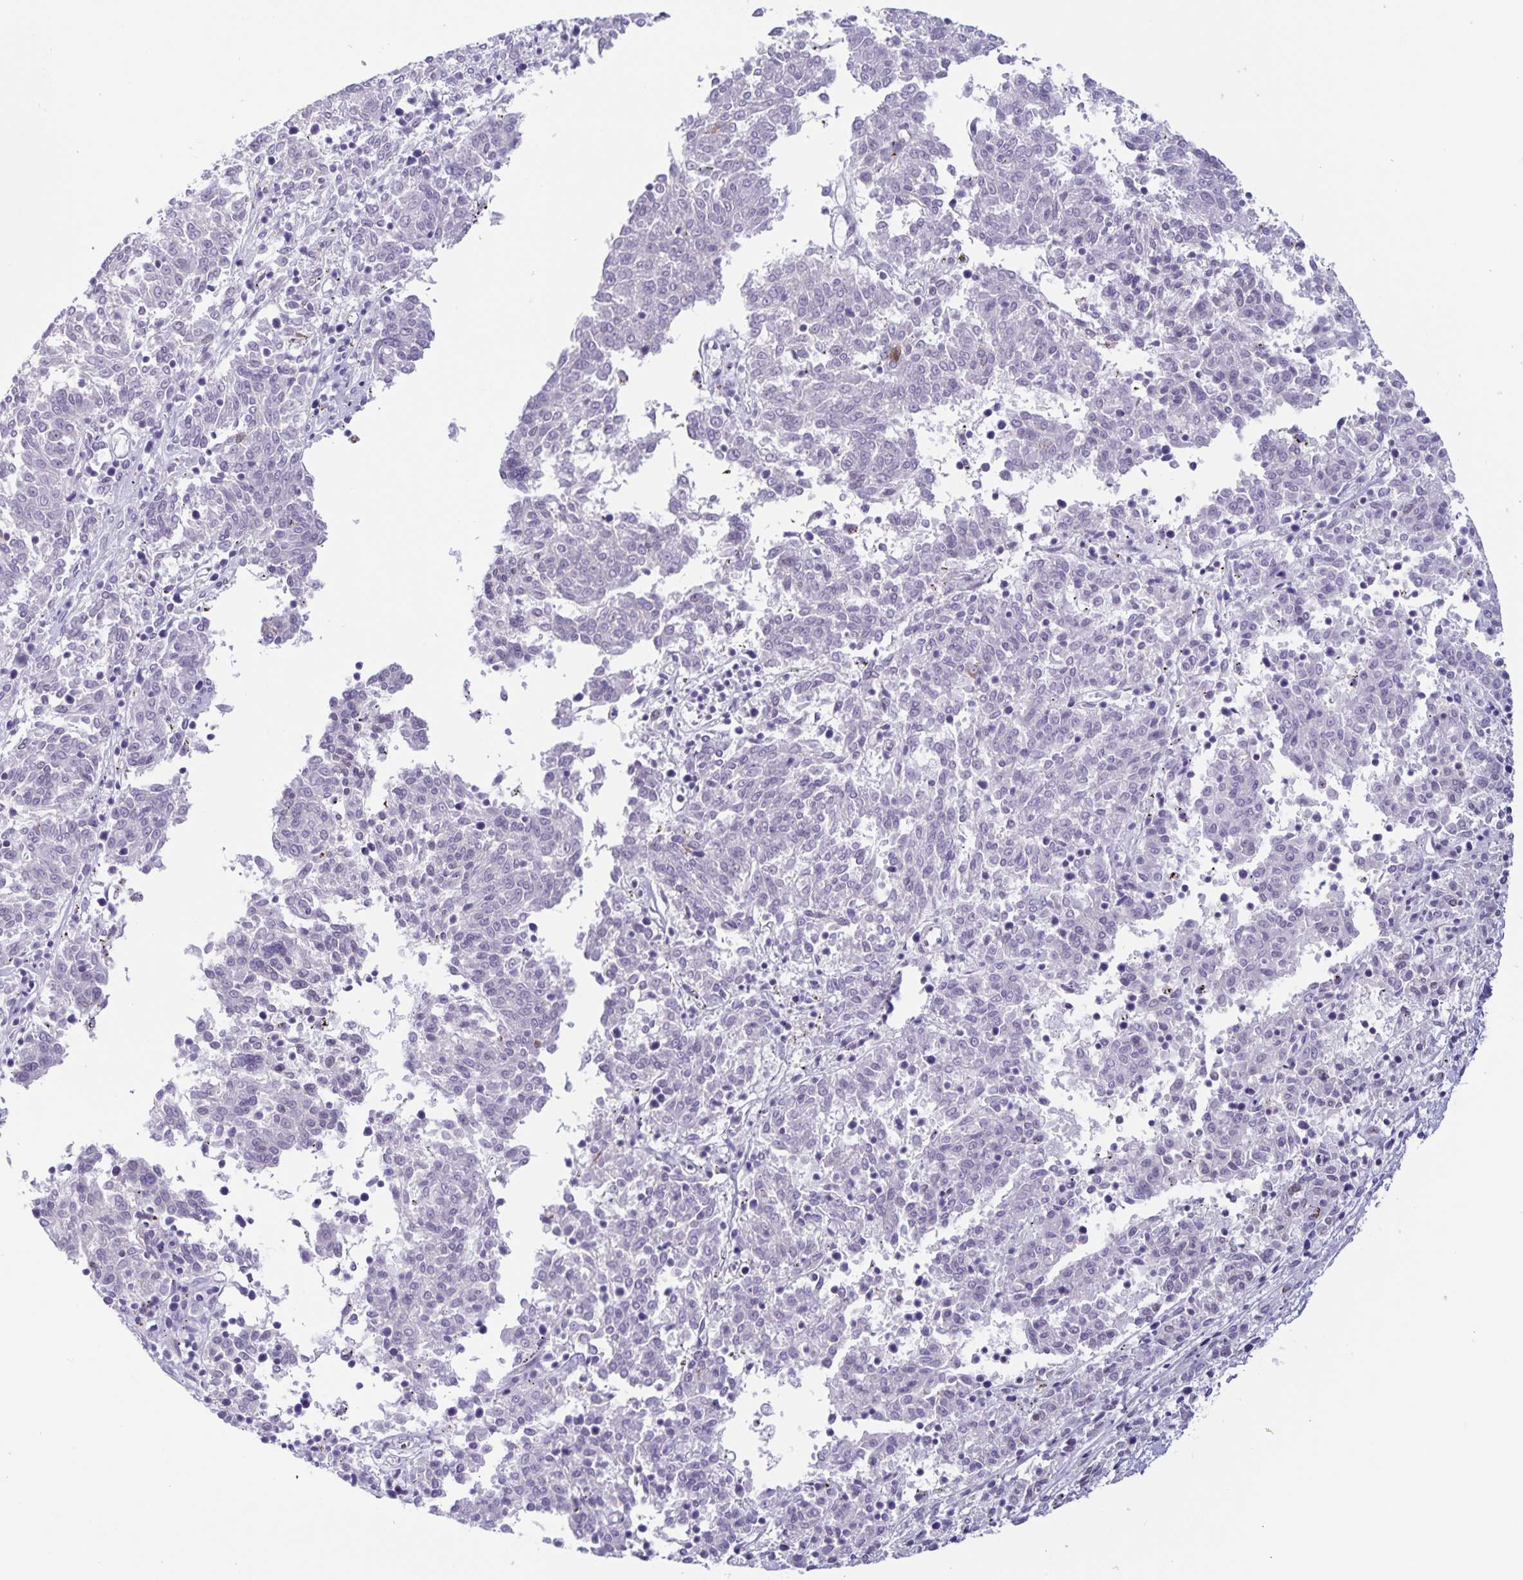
{"staining": {"intensity": "negative", "quantity": "none", "location": "none"}, "tissue": "melanoma", "cell_type": "Tumor cells", "image_type": "cancer", "snomed": [{"axis": "morphology", "description": "Malignant melanoma, NOS"}, {"axis": "topography", "description": "Skin"}], "caption": "This is an immunohistochemistry (IHC) micrograph of human malignant melanoma. There is no staining in tumor cells.", "gene": "SYNE2", "patient": {"sex": "female", "age": 72}}